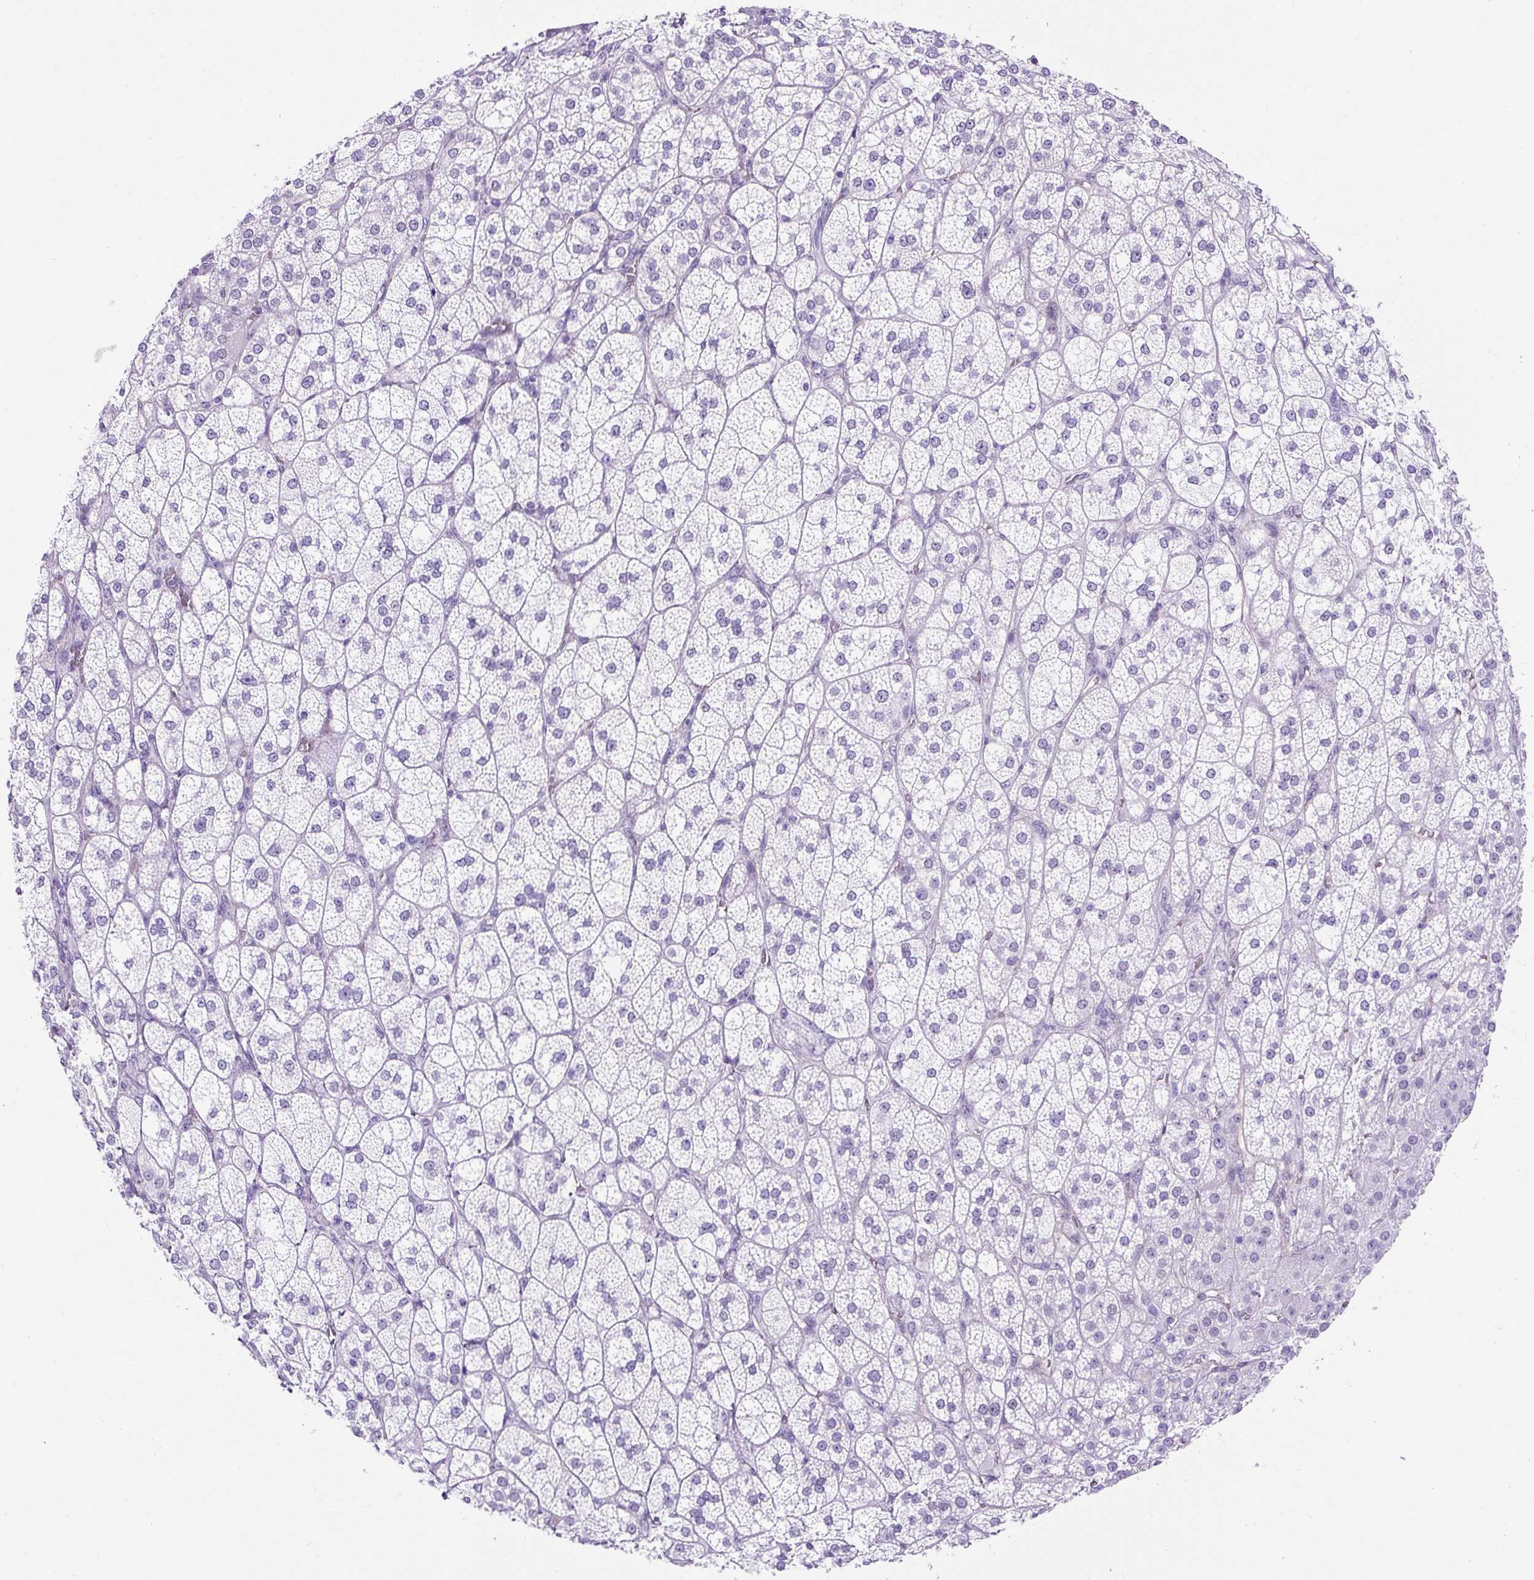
{"staining": {"intensity": "negative", "quantity": "none", "location": "none"}, "tissue": "adrenal gland", "cell_type": "Glandular cells", "image_type": "normal", "snomed": [{"axis": "morphology", "description": "Normal tissue, NOS"}, {"axis": "topography", "description": "Adrenal gland"}], "caption": "The immunohistochemistry image has no significant positivity in glandular cells of adrenal gland. The staining was performed using DAB to visualize the protein expression in brown, while the nuclei were stained in blue with hematoxylin (Magnification: 20x).", "gene": "KRT12", "patient": {"sex": "female", "age": 60}}